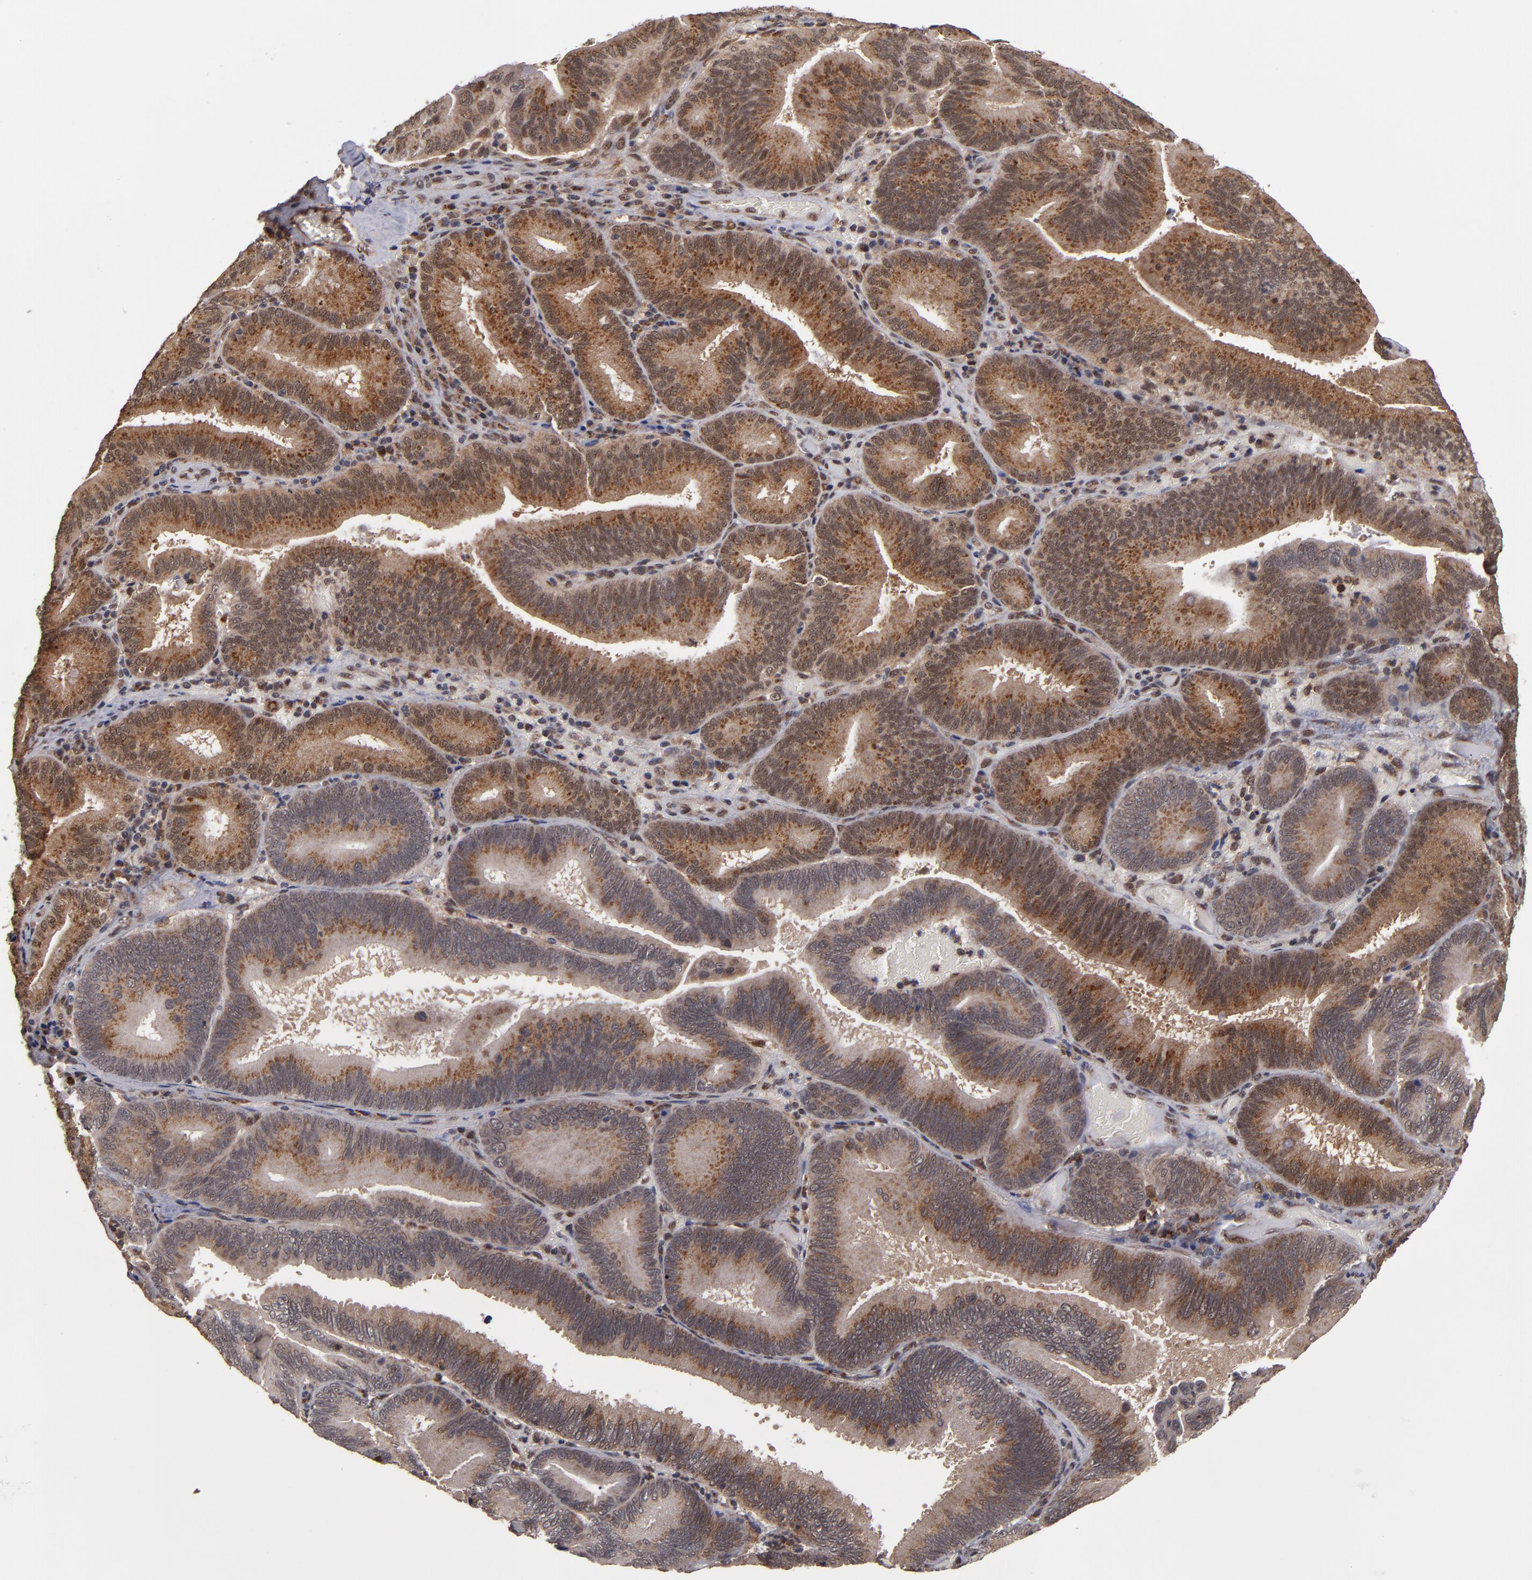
{"staining": {"intensity": "moderate", "quantity": ">75%", "location": "cytoplasmic/membranous"}, "tissue": "pancreatic cancer", "cell_type": "Tumor cells", "image_type": "cancer", "snomed": [{"axis": "morphology", "description": "Adenocarcinoma, NOS"}, {"axis": "topography", "description": "Pancreas"}], "caption": "A brown stain shows moderate cytoplasmic/membranous staining of a protein in human pancreatic adenocarcinoma tumor cells.", "gene": "CUL5", "patient": {"sex": "male", "age": 82}}